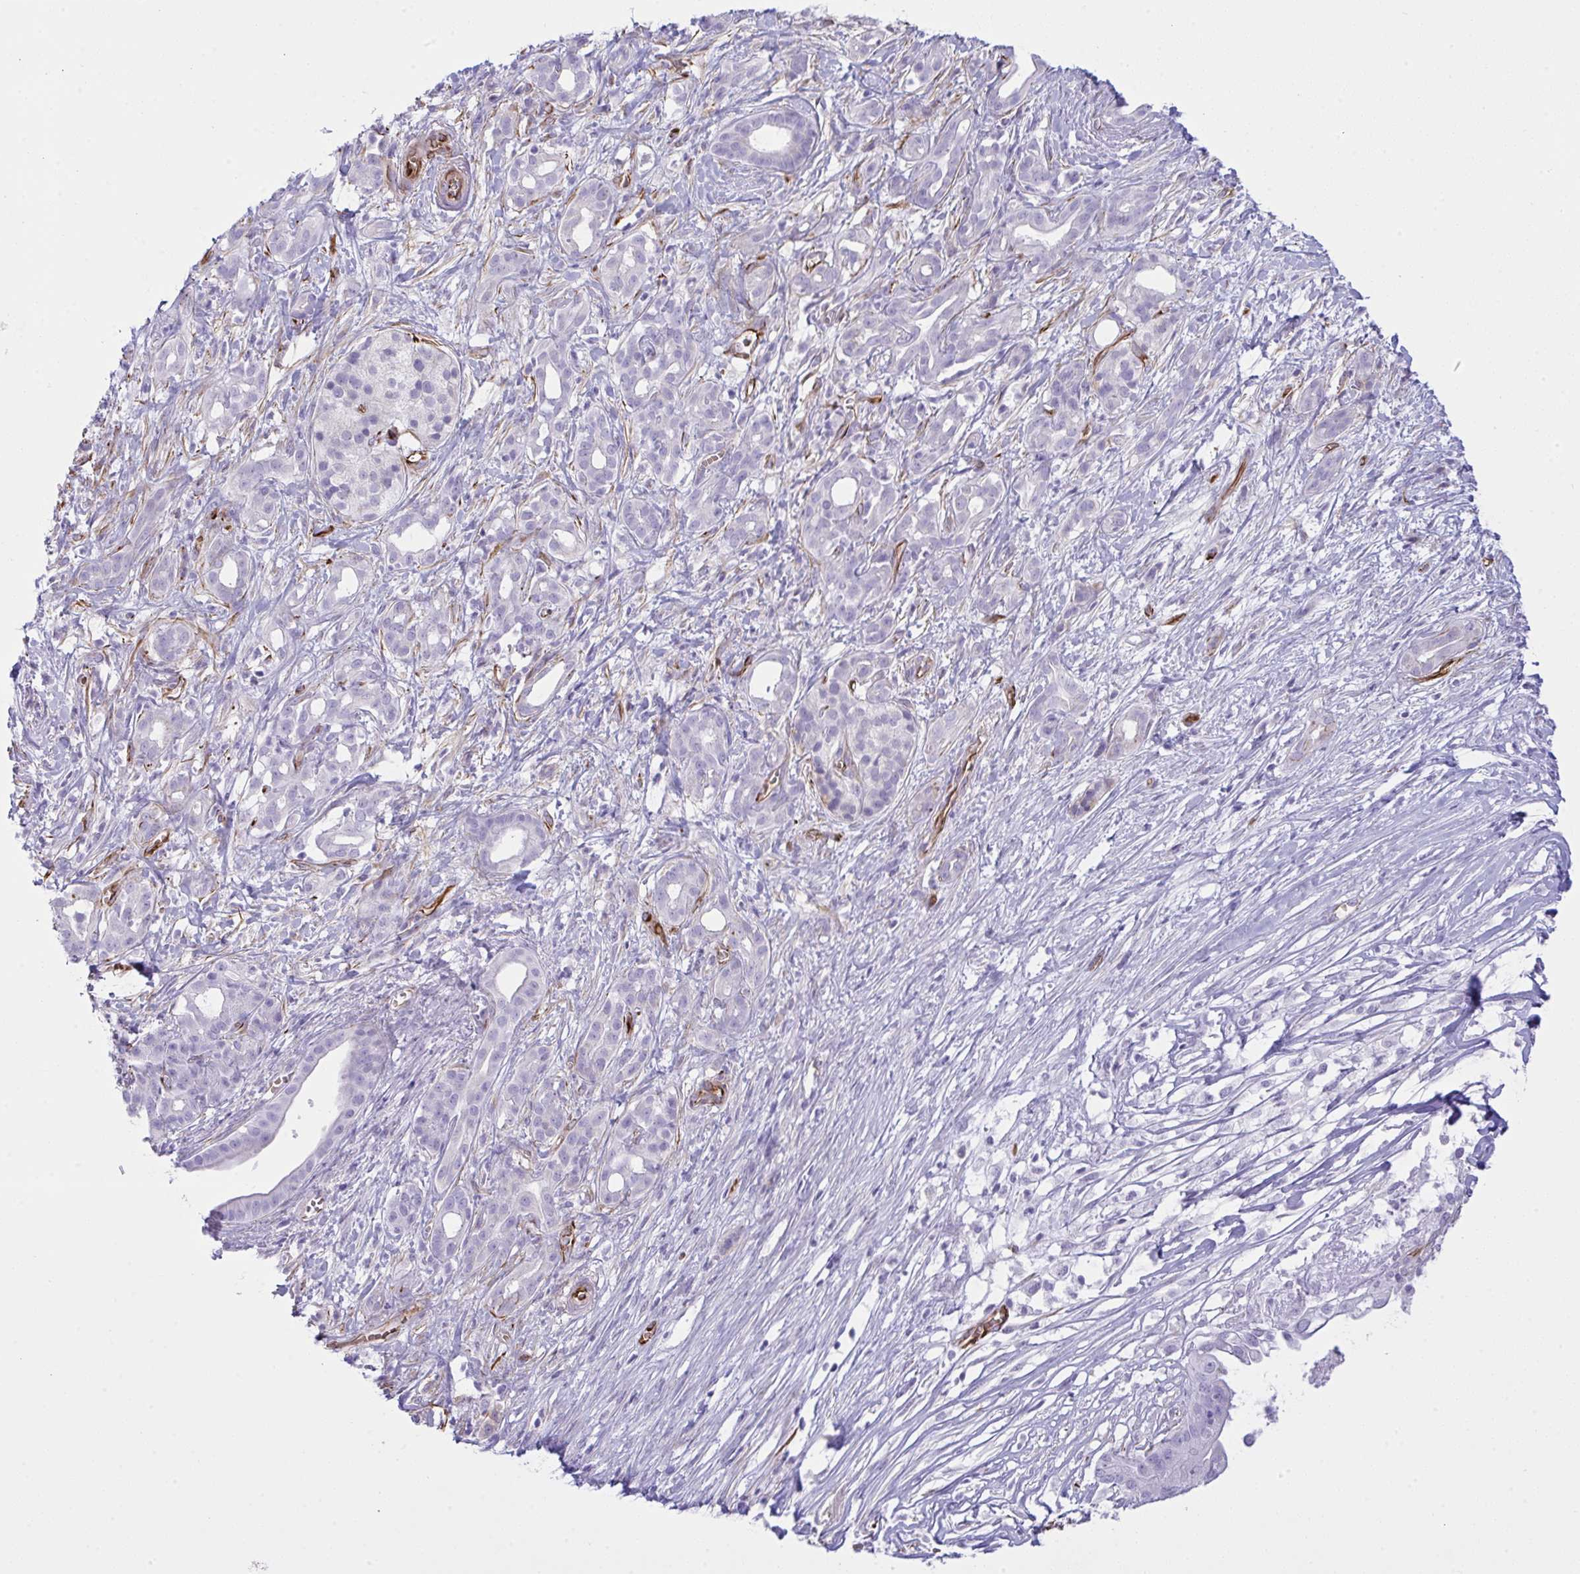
{"staining": {"intensity": "negative", "quantity": "none", "location": "none"}, "tissue": "pancreatic cancer", "cell_type": "Tumor cells", "image_type": "cancer", "snomed": [{"axis": "morphology", "description": "Adenocarcinoma, NOS"}, {"axis": "topography", "description": "Pancreas"}], "caption": "DAB immunohistochemical staining of adenocarcinoma (pancreatic) shows no significant expression in tumor cells.", "gene": "SLC35B1", "patient": {"sex": "male", "age": 61}}